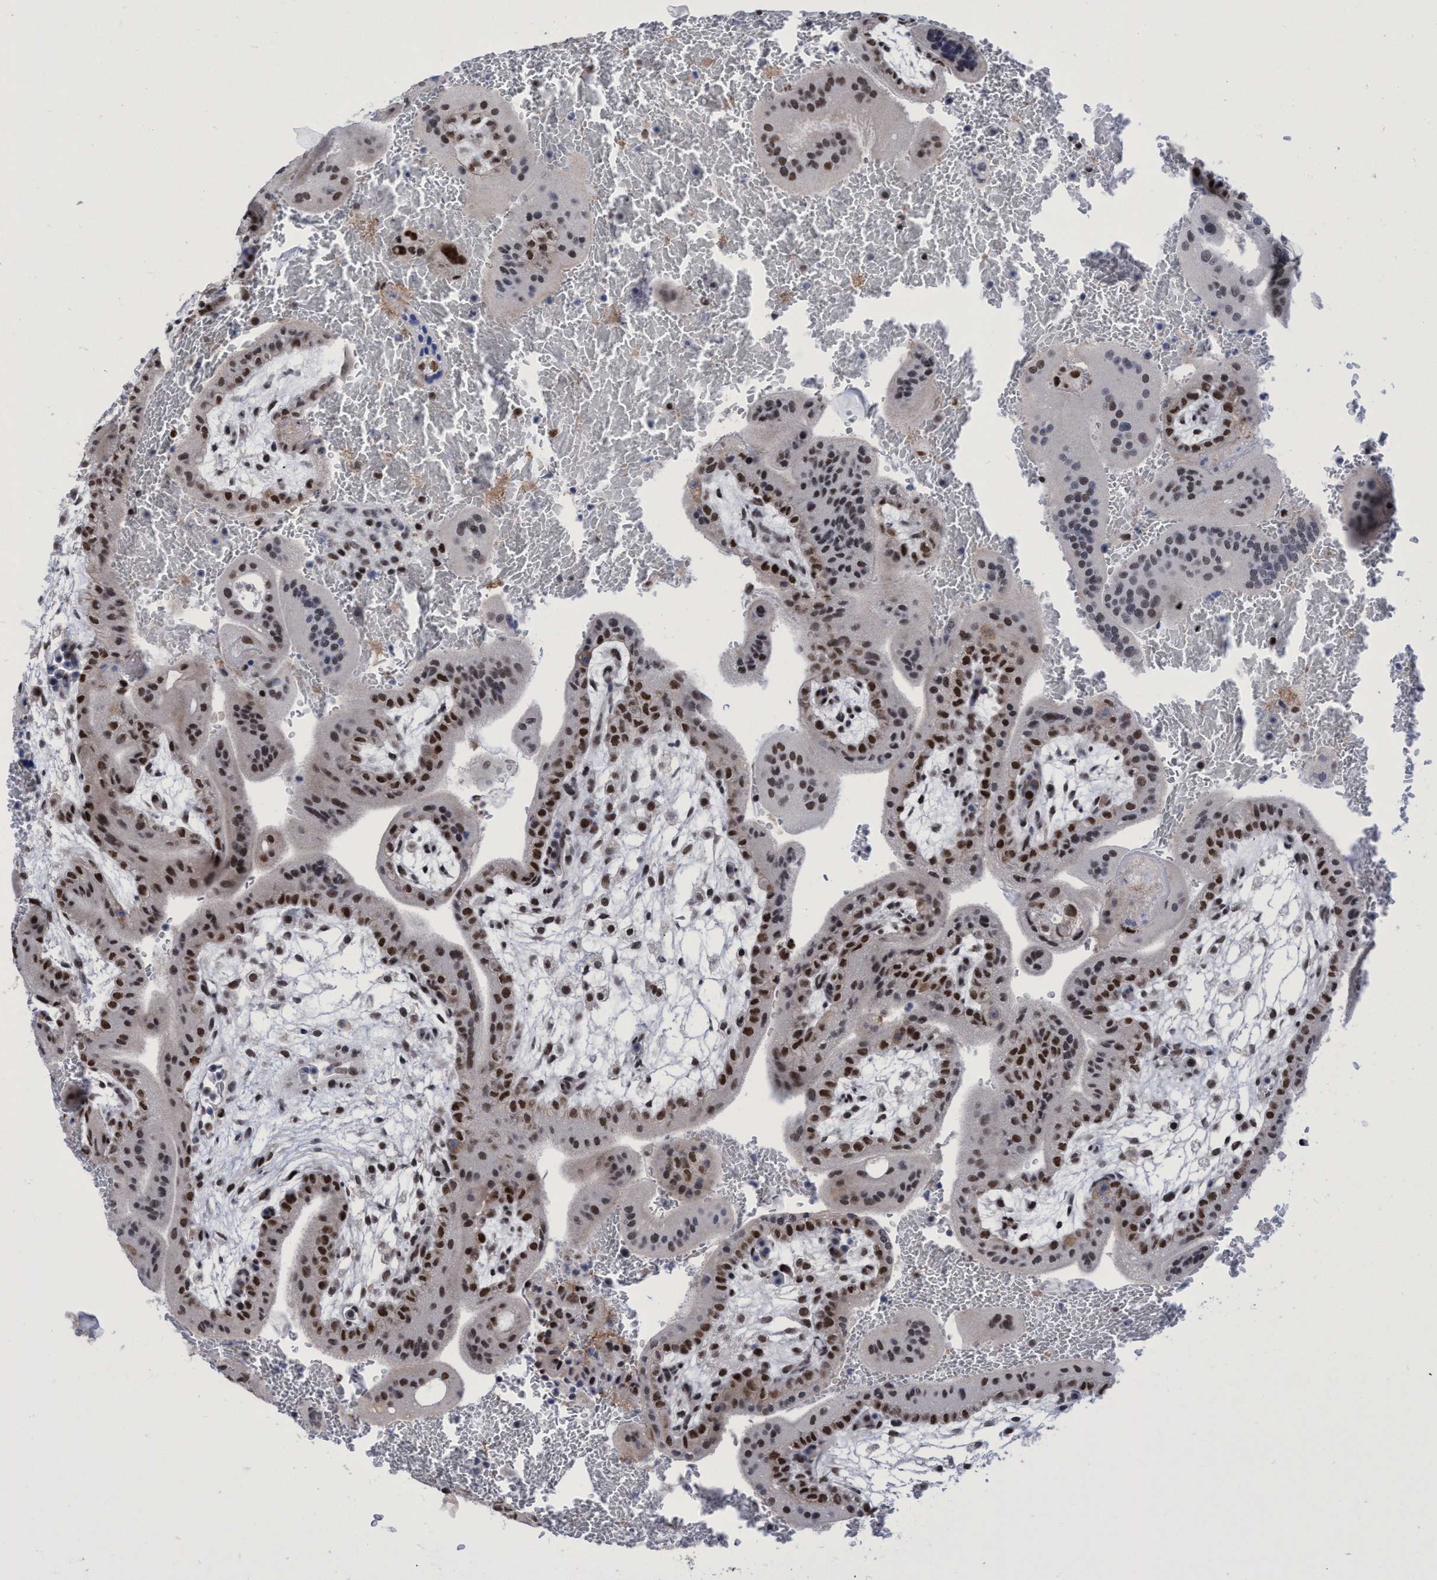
{"staining": {"intensity": "strong", "quantity": "25%-75%", "location": "nuclear"}, "tissue": "placenta", "cell_type": "Trophoblastic cells", "image_type": "normal", "snomed": [{"axis": "morphology", "description": "Normal tissue, NOS"}, {"axis": "topography", "description": "Placenta"}], "caption": "Immunohistochemical staining of unremarkable human placenta shows 25%-75% levels of strong nuclear protein expression in approximately 25%-75% of trophoblastic cells.", "gene": "C9orf78", "patient": {"sex": "female", "age": 35}}